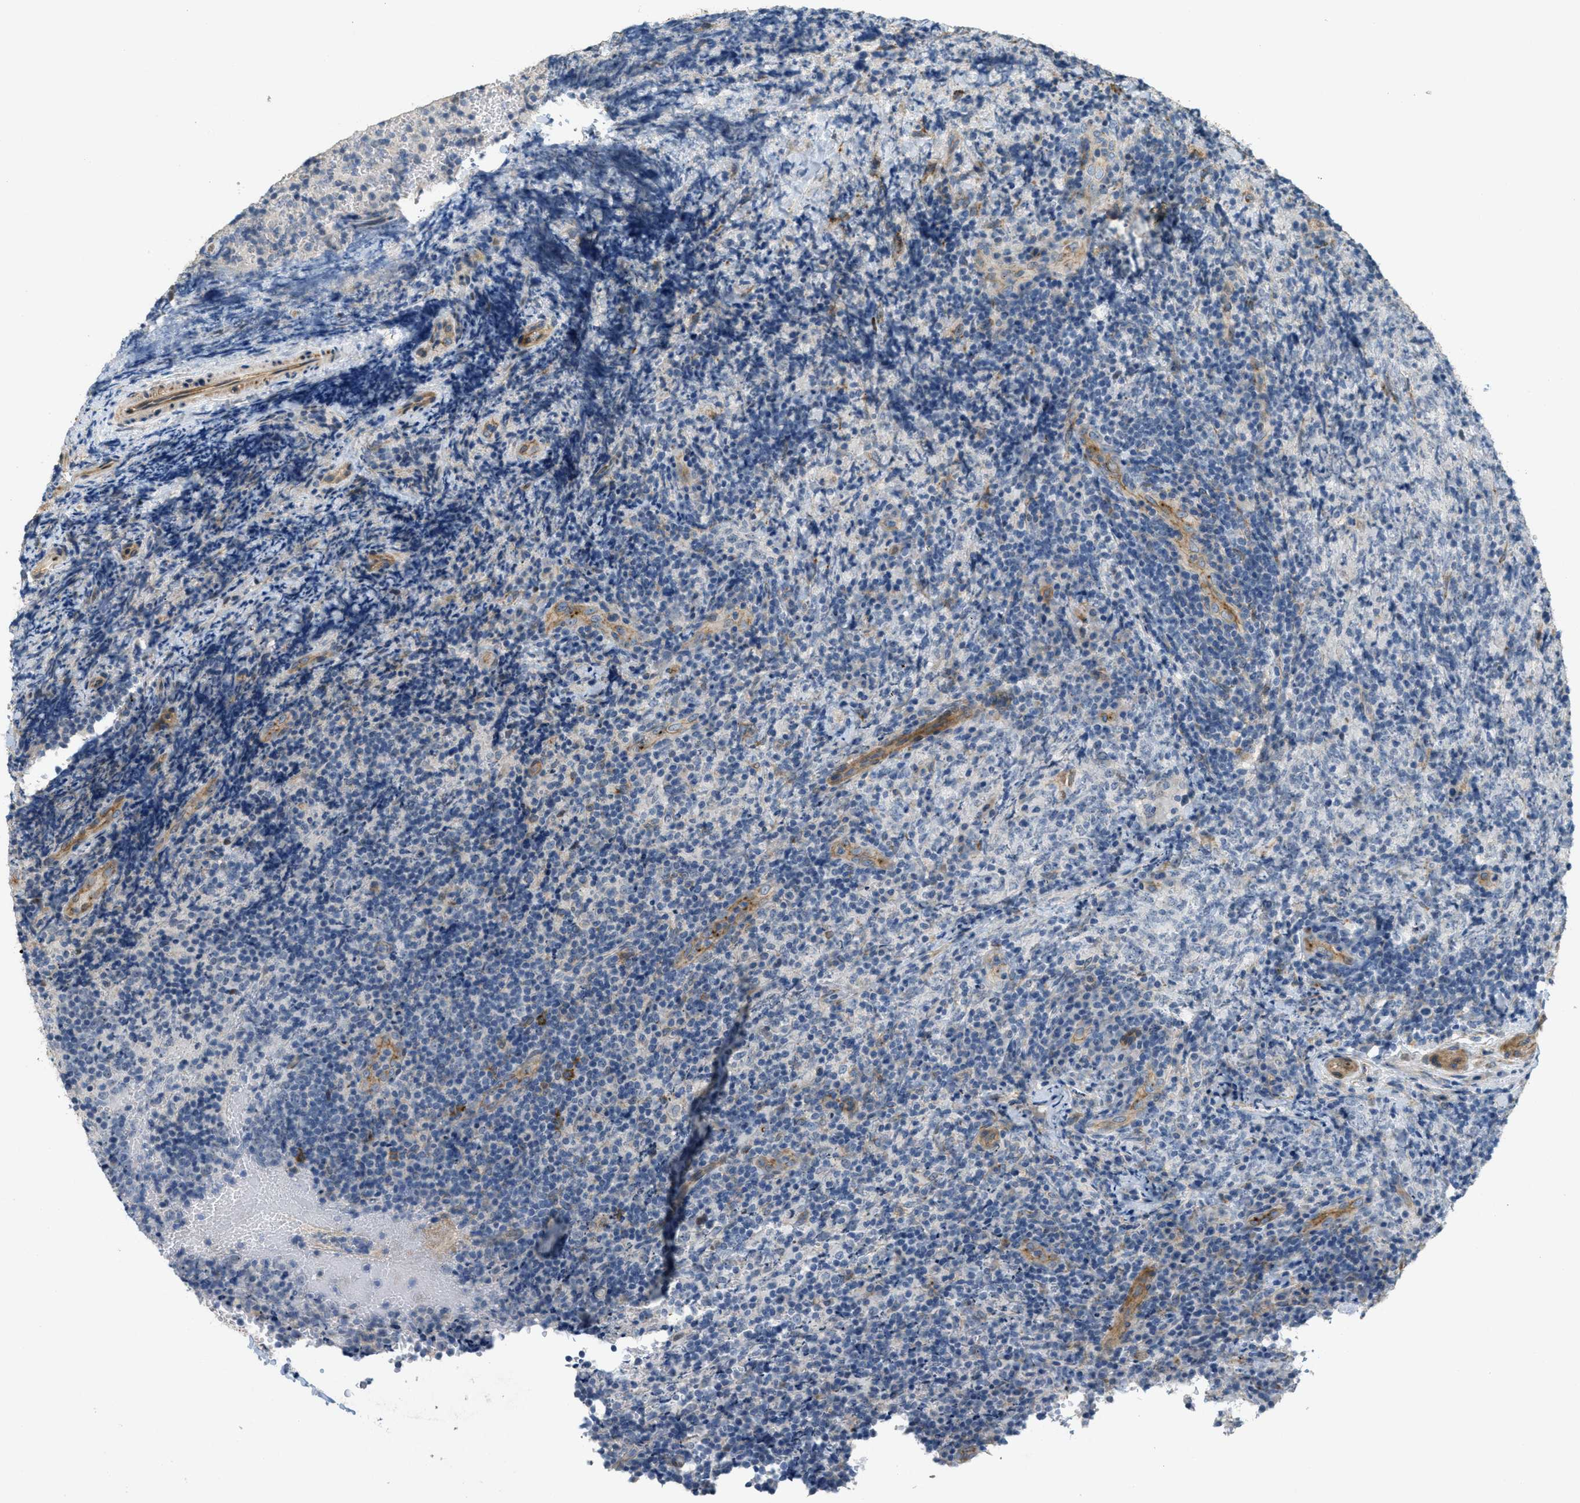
{"staining": {"intensity": "negative", "quantity": "none", "location": "none"}, "tissue": "lymphoma", "cell_type": "Tumor cells", "image_type": "cancer", "snomed": [{"axis": "morphology", "description": "Malignant lymphoma, non-Hodgkin's type, High grade"}, {"axis": "topography", "description": "Tonsil"}], "caption": "The histopathology image demonstrates no staining of tumor cells in lymphoma.", "gene": "ADCY5", "patient": {"sex": "female", "age": 36}}